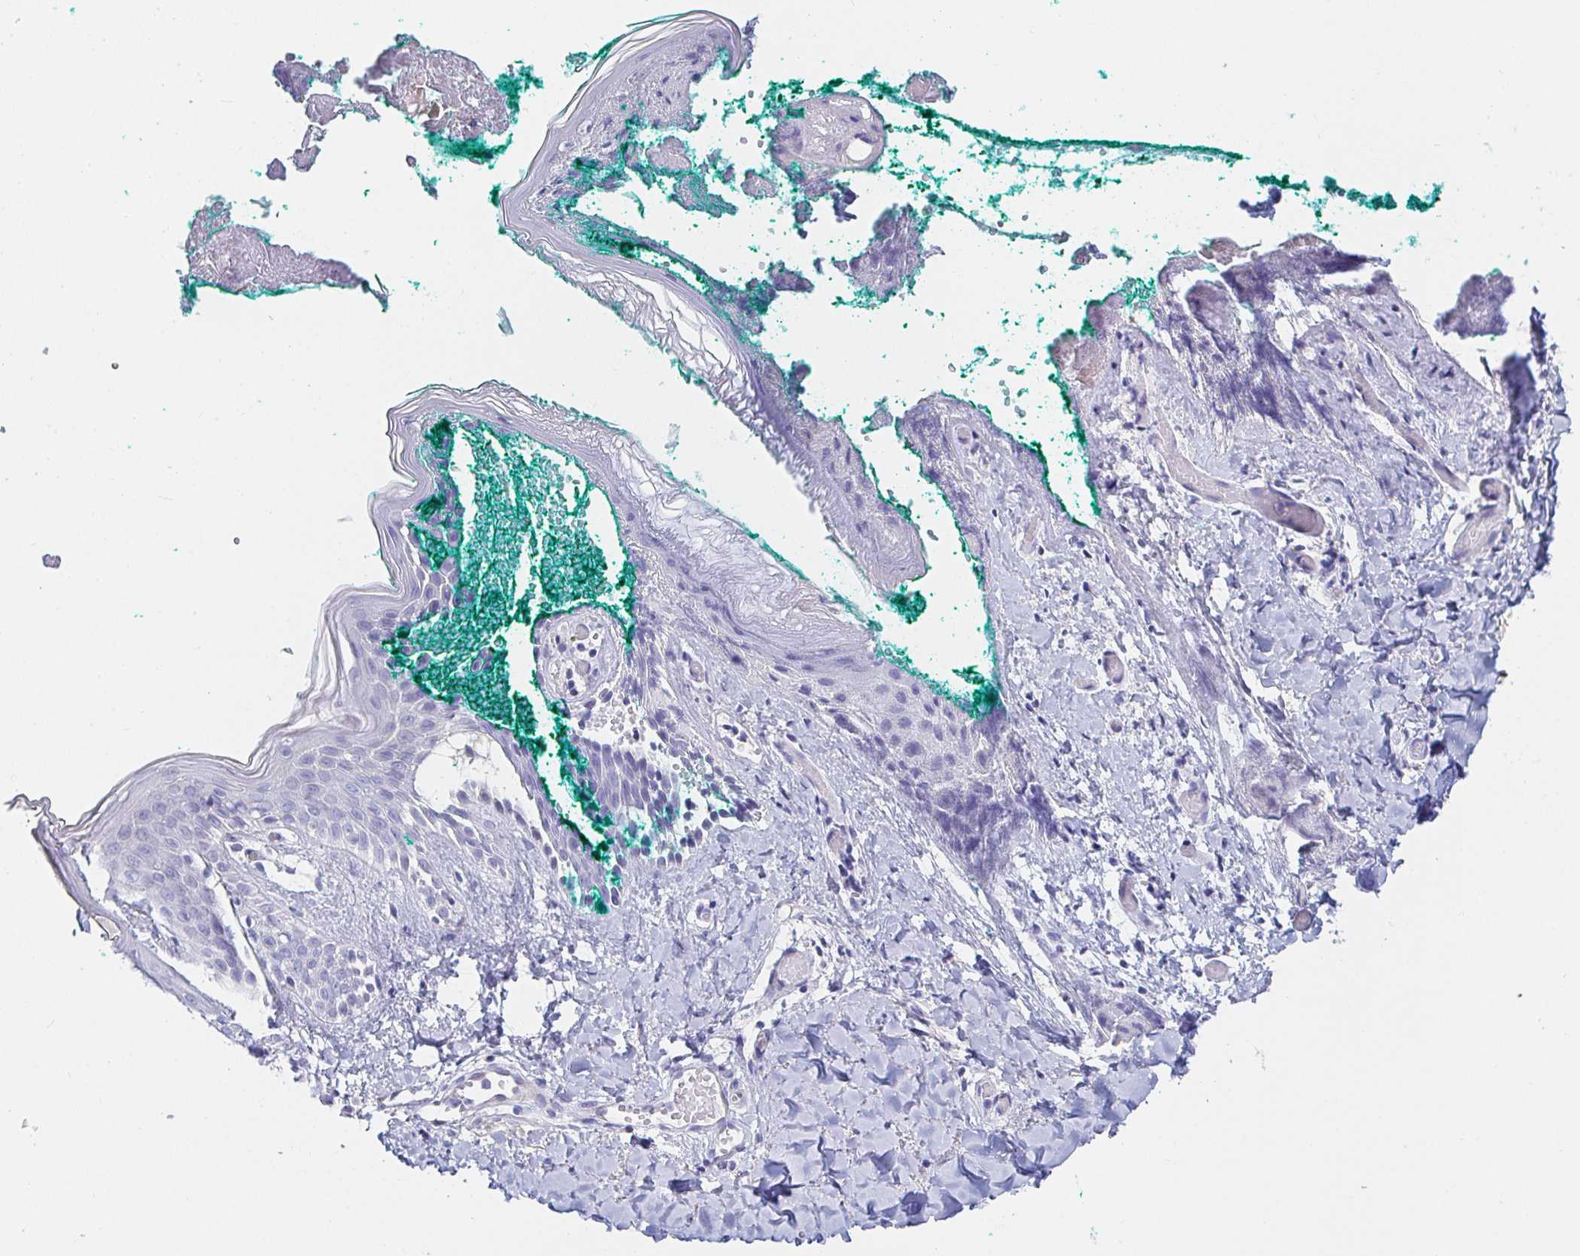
{"staining": {"intensity": "negative", "quantity": "none", "location": "none"}, "tissue": "skin", "cell_type": "Fibroblasts", "image_type": "normal", "snomed": [{"axis": "morphology", "description": "Normal tissue, NOS"}, {"axis": "topography", "description": "Skin"}], "caption": "IHC micrograph of normal skin stained for a protein (brown), which reveals no positivity in fibroblasts. (Immunohistochemistry (ihc), brightfield microscopy, high magnification).", "gene": "PDE6B", "patient": {"sex": "male", "age": 16}}